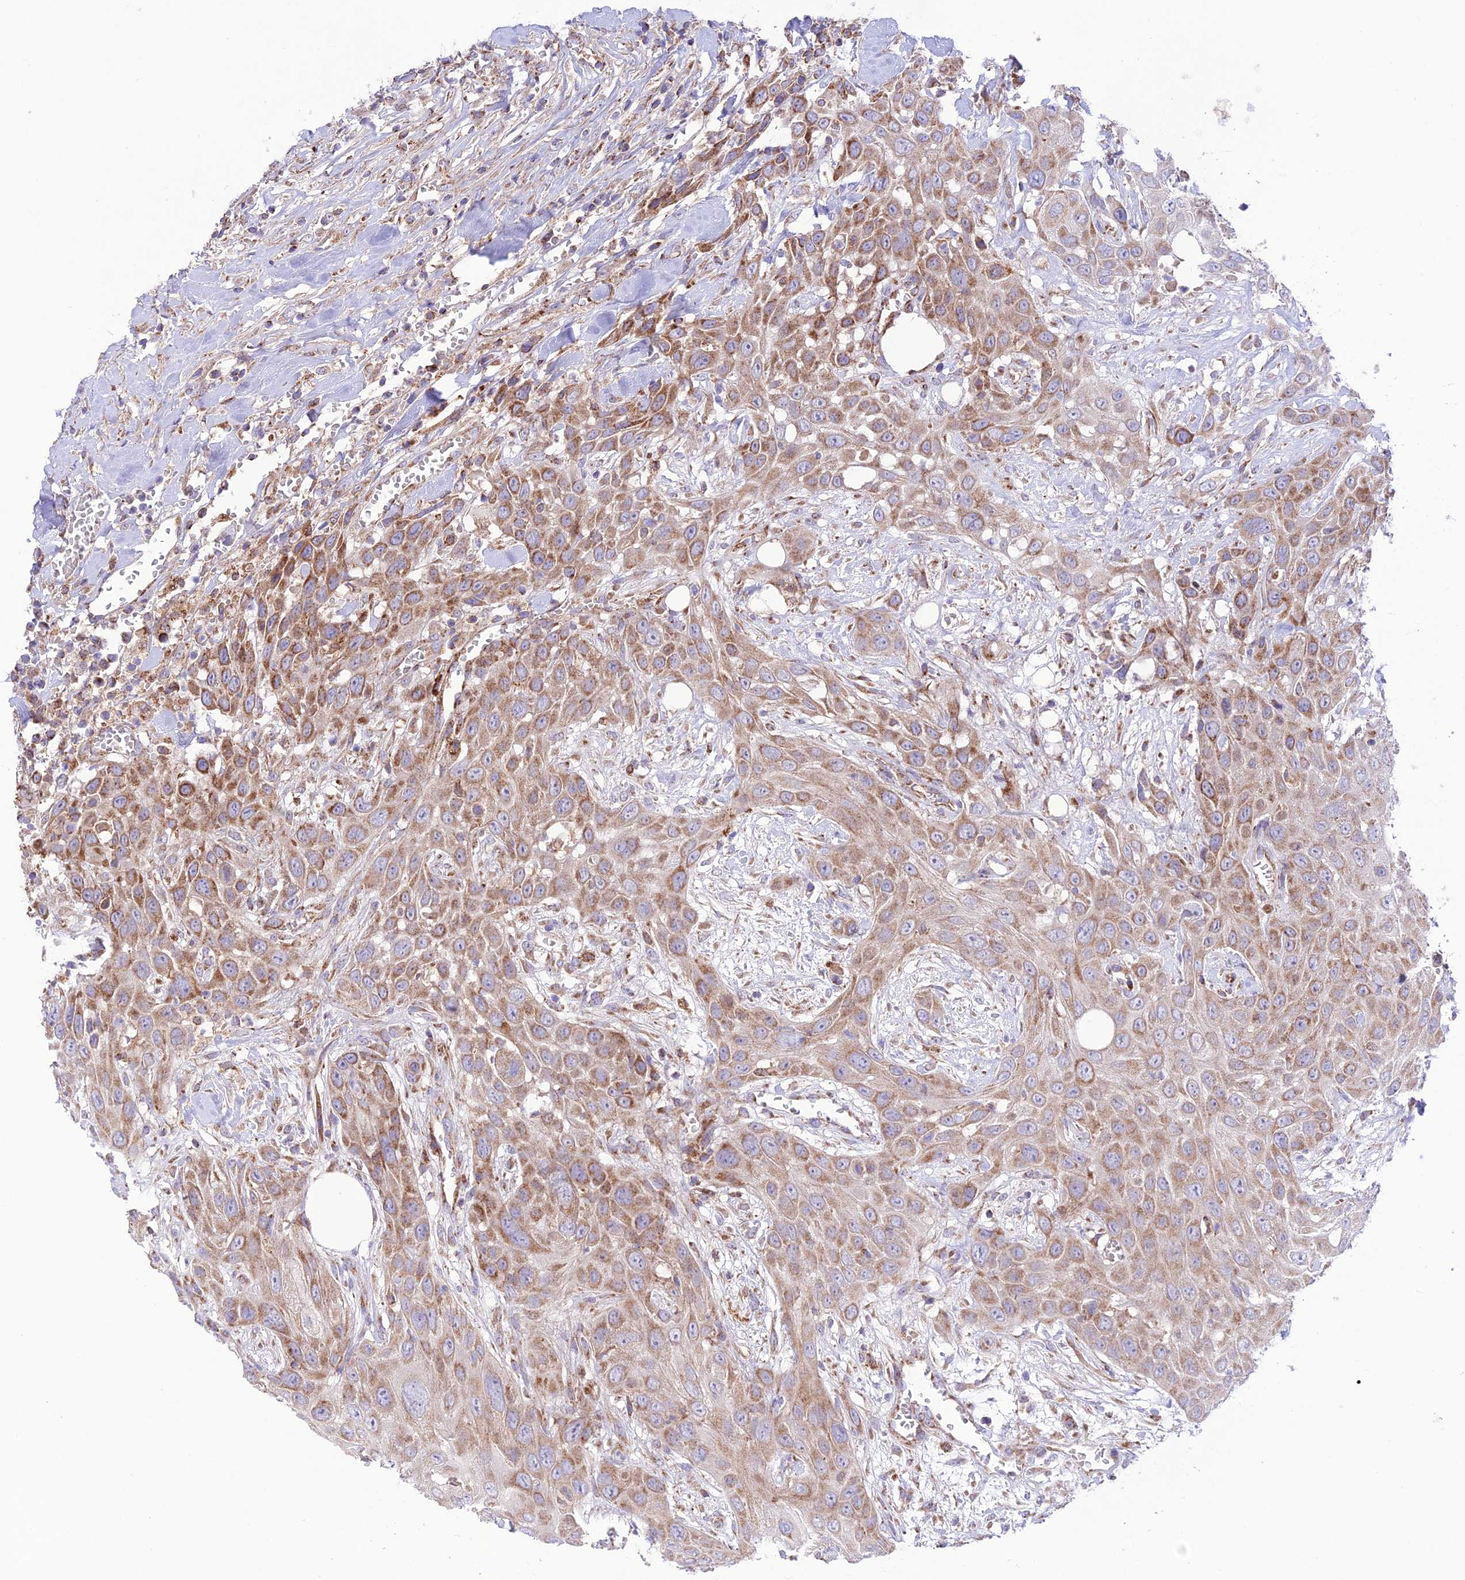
{"staining": {"intensity": "moderate", "quantity": ">75%", "location": "cytoplasmic/membranous"}, "tissue": "head and neck cancer", "cell_type": "Tumor cells", "image_type": "cancer", "snomed": [{"axis": "morphology", "description": "Squamous cell carcinoma, NOS"}, {"axis": "topography", "description": "Head-Neck"}], "caption": "Head and neck cancer (squamous cell carcinoma) stained for a protein (brown) exhibits moderate cytoplasmic/membranous positive staining in about >75% of tumor cells.", "gene": "UAP1L1", "patient": {"sex": "male", "age": 81}}